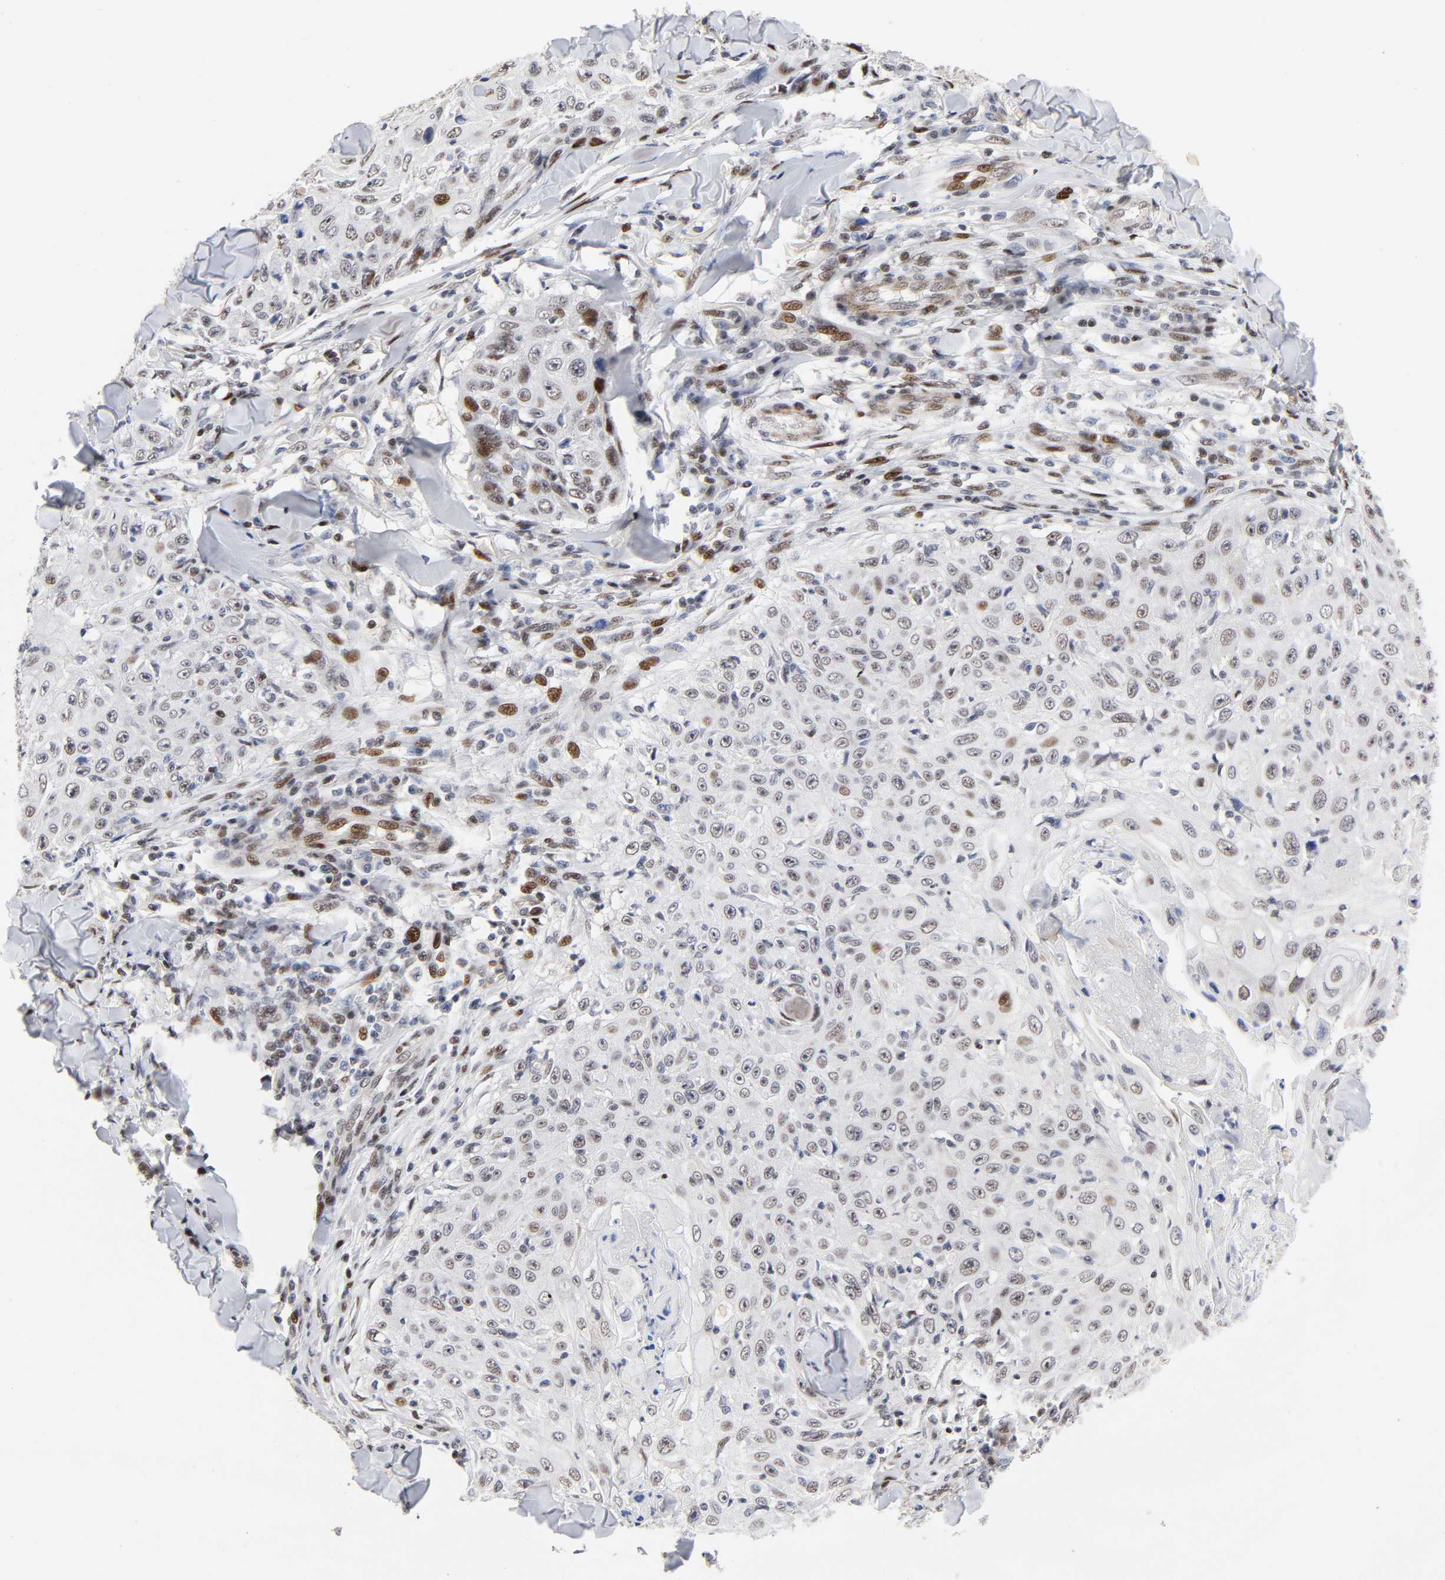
{"staining": {"intensity": "moderate", "quantity": "<25%", "location": "nuclear"}, "tissue": "skin cancer", "cell_type": "Tumor cells", "image_type": "cancer", "snomed": [{"axis": "morphology", "description": "Squamous cell carcinoma, NOS"}, {"axis": "topography", "description": "Skin"}], "caption": "Human skin cancer stained with a brown dye demonstrates moderate nuclear positive expression in approximately <25% of tumor cells.", "gene": "STK38", "patient": {"sex": "male", "age": 86}}